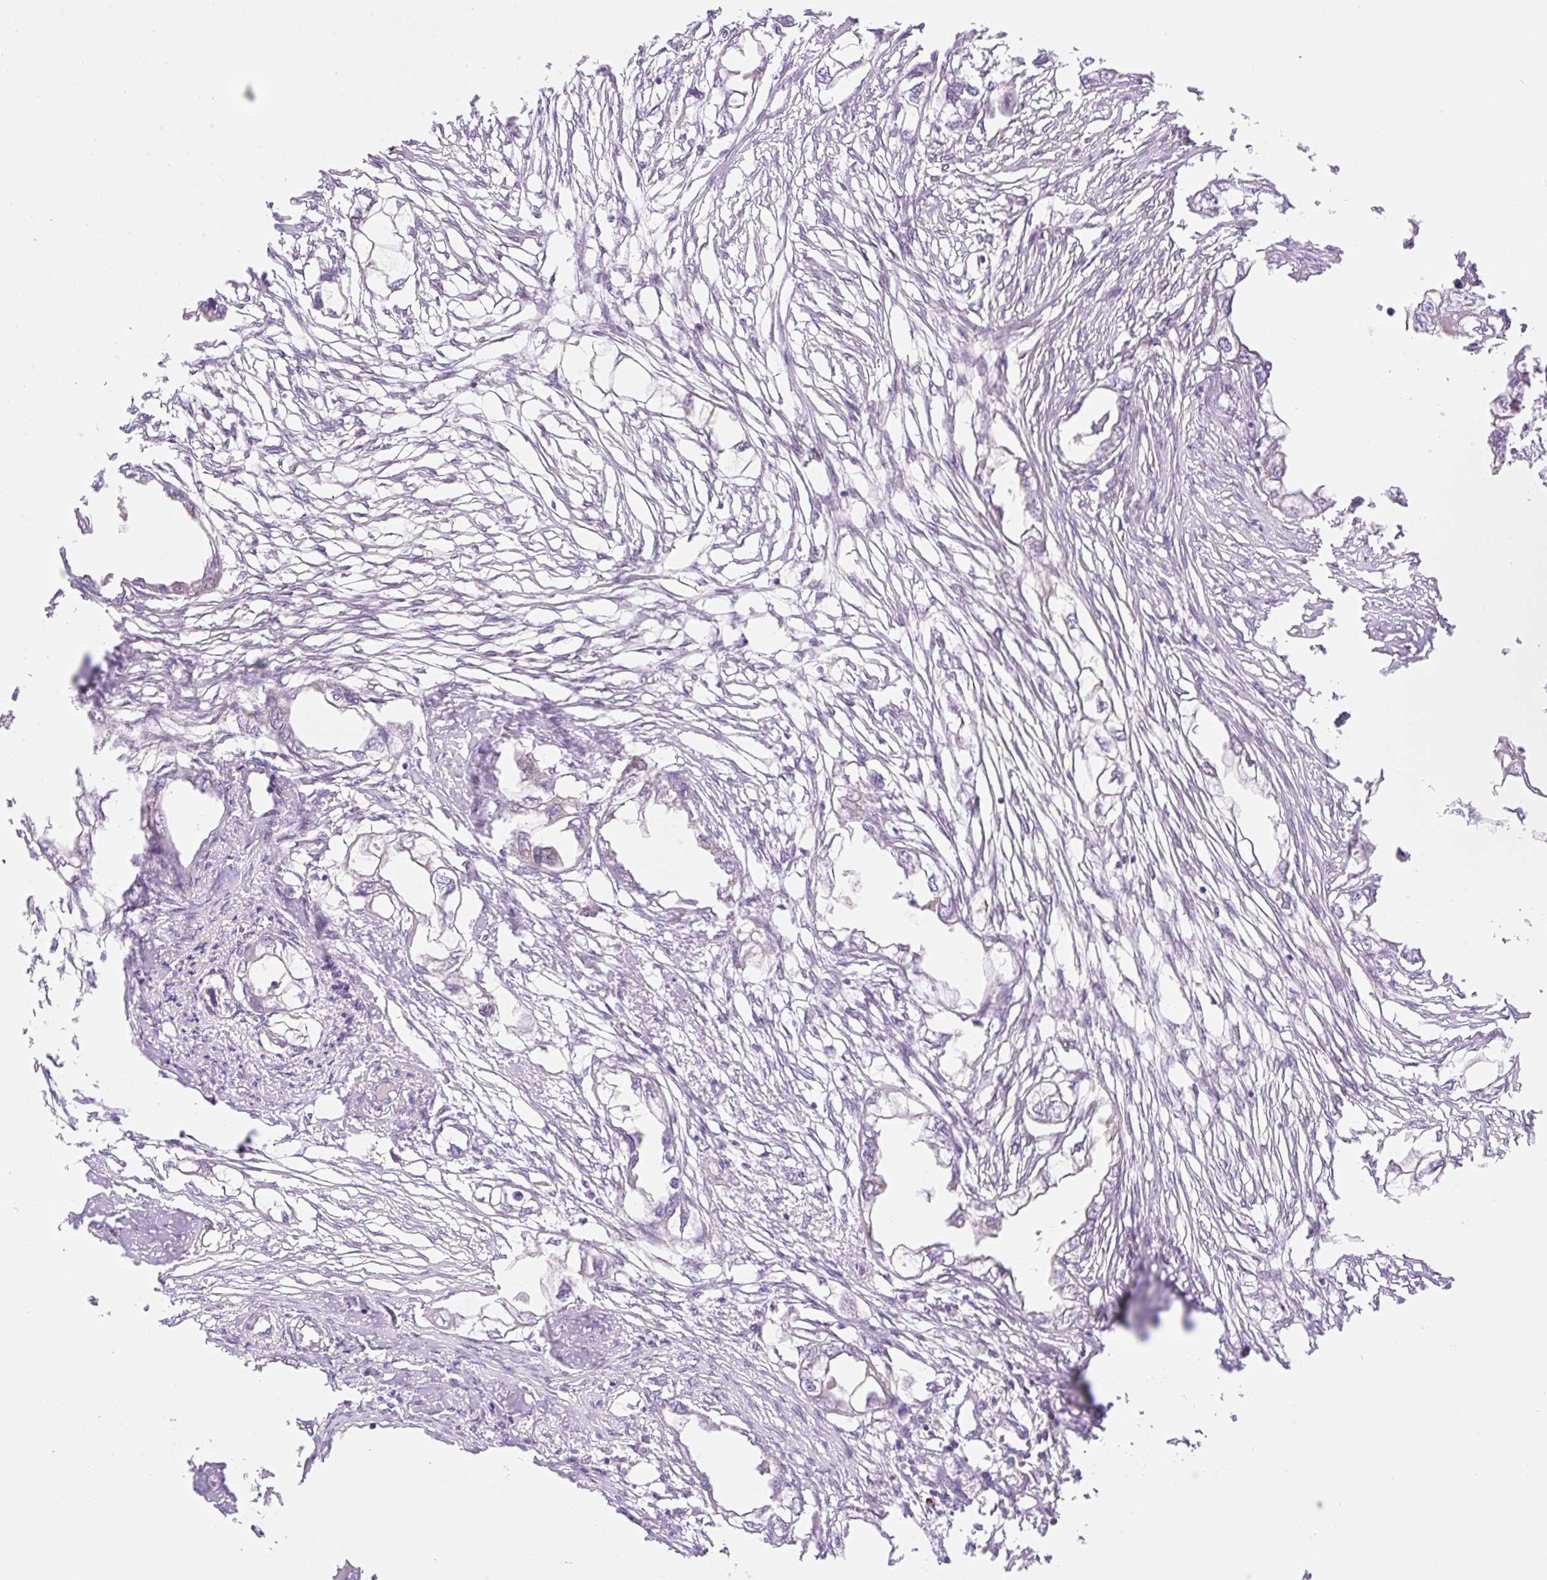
{"staining": {"intensity": "negative", "quantity": "none", "location": "none"}, "tissue": "endometrial cancer", "cell_type": "Tumor cells", "image_type": "cancer", "snomed": [{"axis": "morphology", "description": "Adenocarcinoma, NOS"}, {"axis": "morphology", "description": "Adenocarcinoma, metastatic, NOS"}, {"axis": "topography", "description": "Adipose tissue"}, {"axis": "topography", "description": "Endometrium"}], "caption": "Immunohistochemistry histopathology image of neoplastic tissue: endometrial adenocarcinoma stained with DAB demonstrates no significant protein expression in tumor cells. (Immunohistochemistry (ihc), brightfield microscopy, high magnification).", "gene": "ZFP41", "patient": {"sex": "female", "age": 67}}